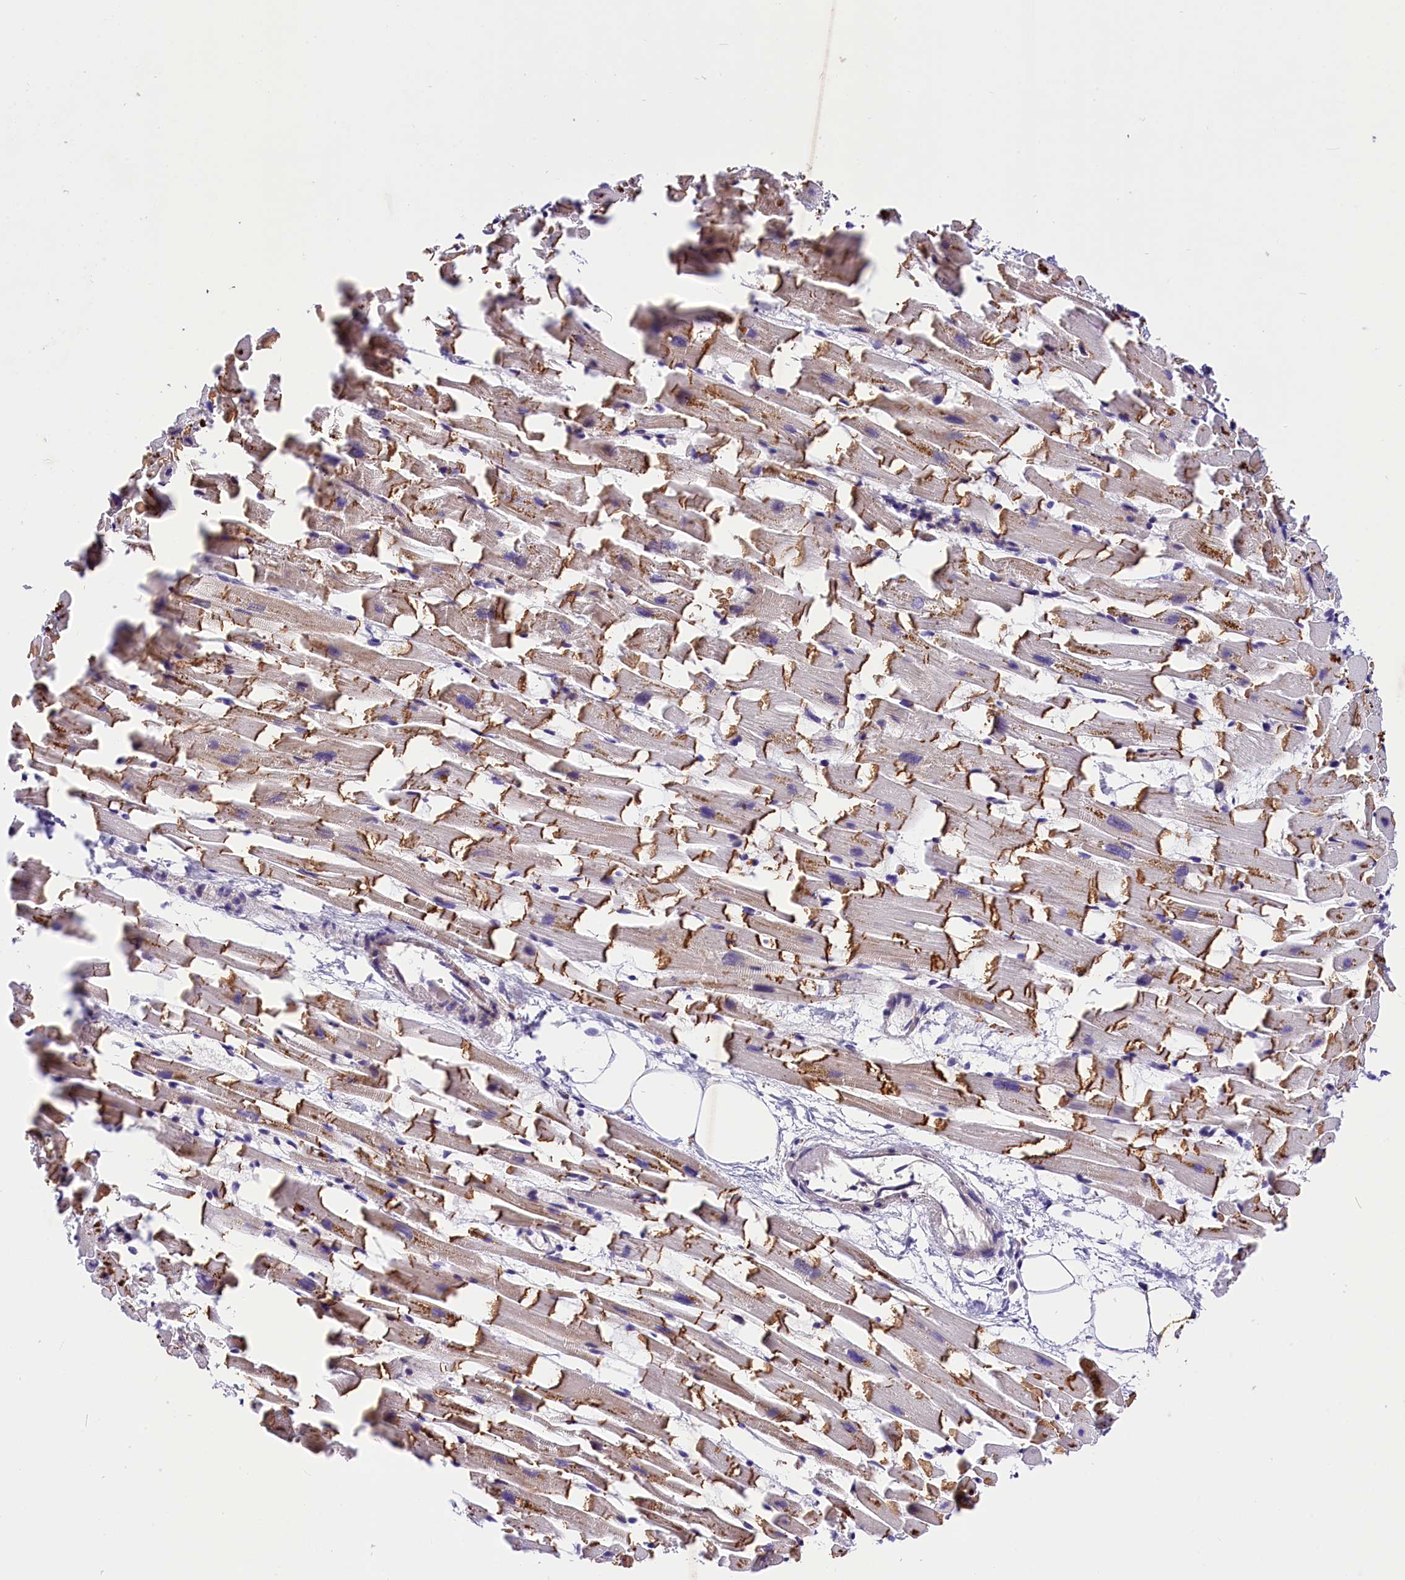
{"staining": {"intensity": "strong", "quantity": ">75%", "location": "cytoplasmic/membranous"}, "tissue": "heart muscle", "cell_type": "Cardiomyocytes", "image_type": "normal", "snomed": [{"axis": "morphology", "description": "Normal tissue, NOS"}, {"axis": "topography", "description": "Heart"}], "caption": "Immunohistochemical staining of normal heart muscle shows >75% levels of strong cytoplasmic/membranous protein staining in about >75% of cardiomyocytes.", "gene": "ARMC6", "patient": {"sex": "female", "age": 64}}